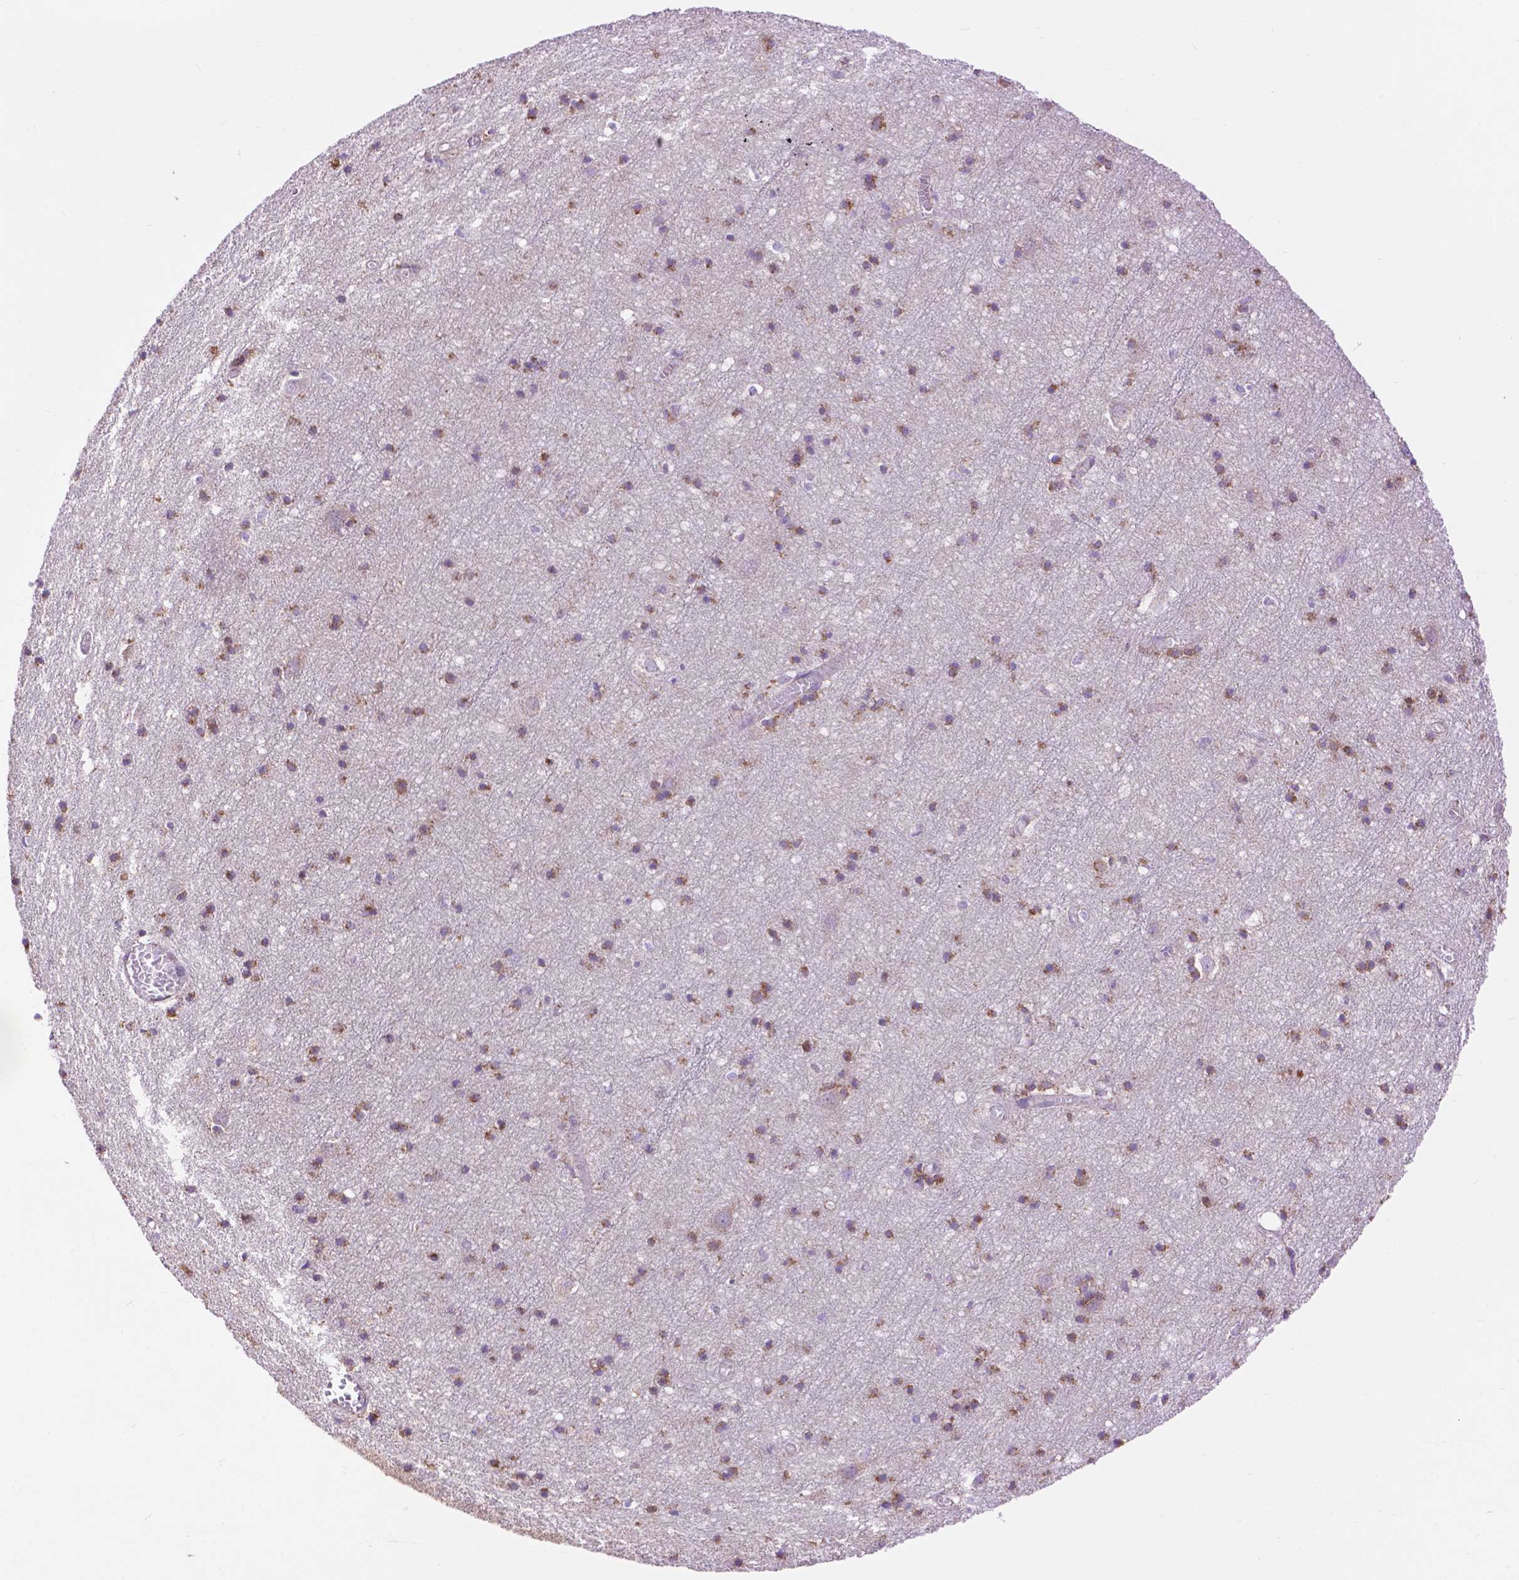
{"staining": {"intensity": "moderate", "quantity": "<25%", "location": "cytoplasmic/membranous"}, "tissue": "cerebral cortex", "cell_type": "Endothelial cells", "image_type": "normal", "snomed": [{"axis": "morphology", "description": "Normal tissue, NOS"}, {"axis": "topography", "description": "Cerebral cortex"}], "caption": "Cerebral cortex stained for a protein exhibits moderate cytoplasmic/membranous positivity in endothelial cells. Immunohistochemistry (ihc) stains the protein in brown and the nuclei are stained blue.", "gene": "PYCR3", "patient": {"sex": "male", "age": 70}}